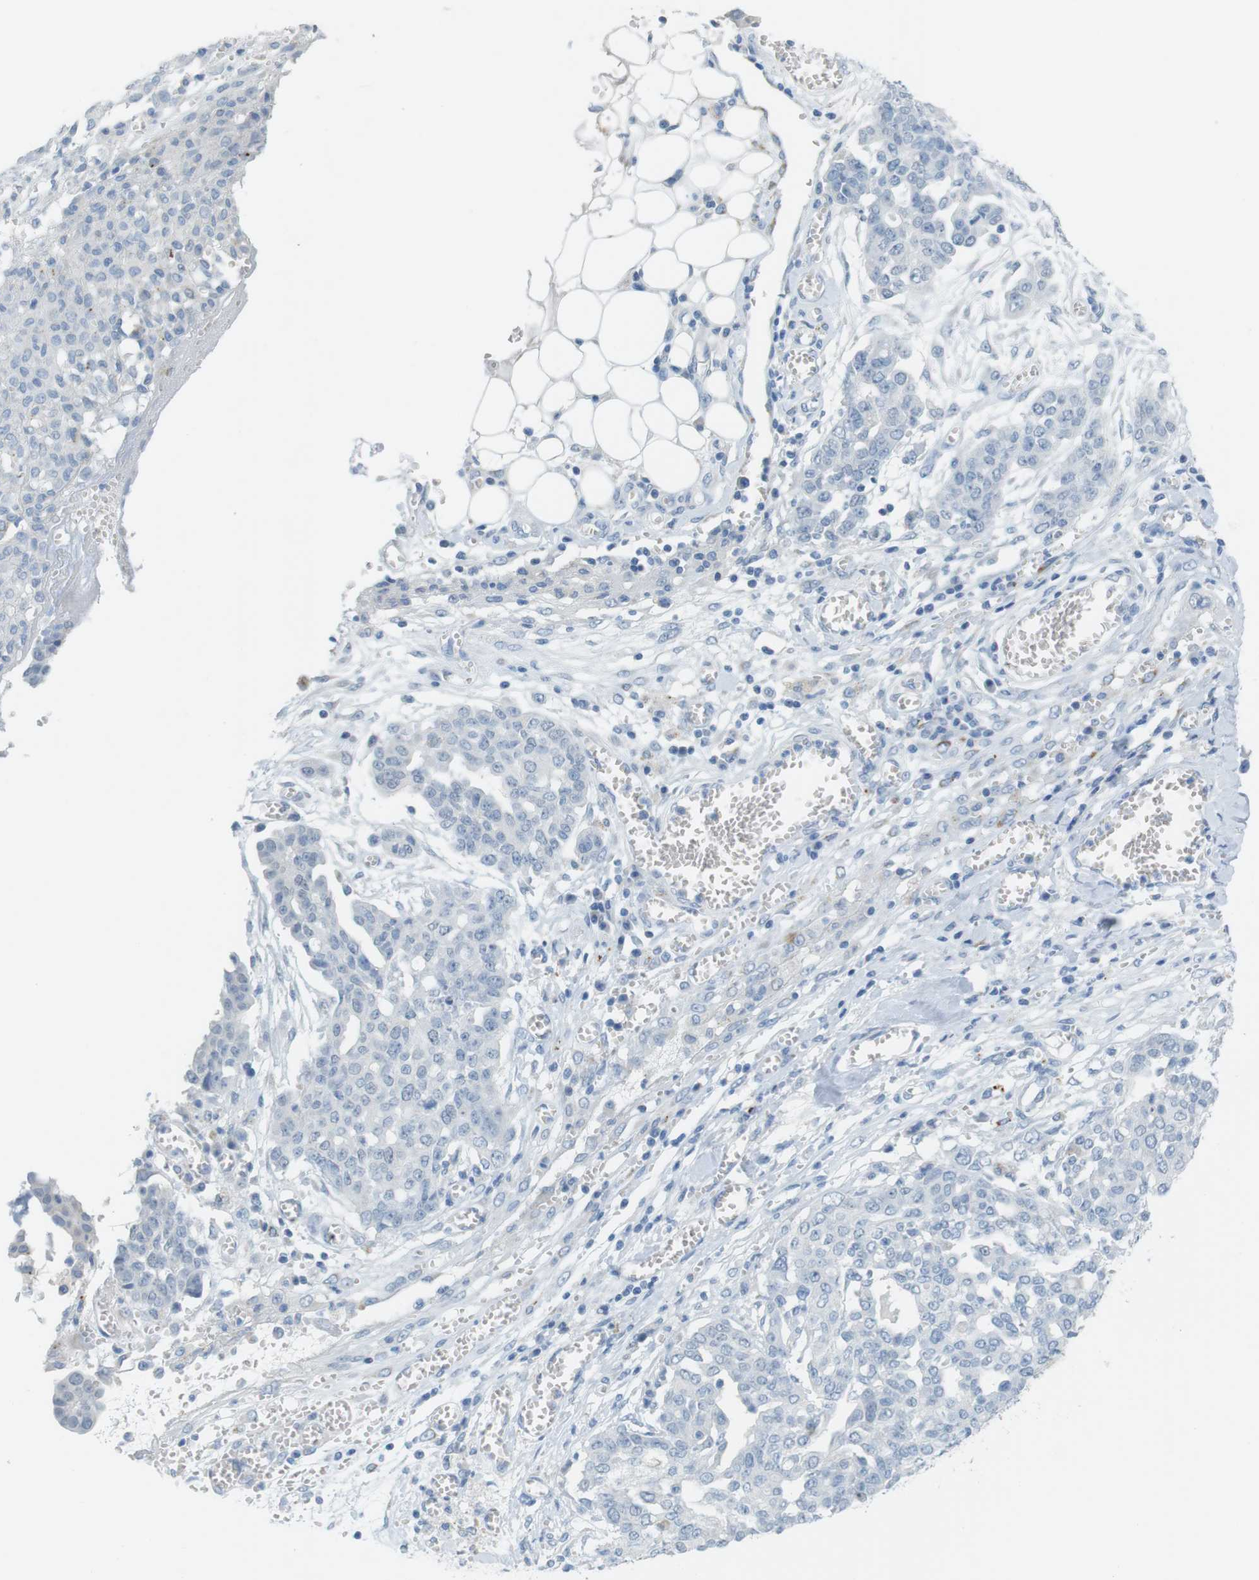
{"staining": {"intensity": "negative", "quantity": "none", "location": "none"}, "tissue": "ovarian cancer", "cell_type": "Tumor cells", "image_type": "cancer", "snomed": [{"axis": "morphology", "description": "Cystadenocarcinoma, serous, NOS"}, {"axis": "topography", "description": "Soft tissue"}, {"axis": "topography", "description": "Ovary"}], "caption": "Ovarian cancer (serous cystadenocarcinoma) was stained to show a protein in brown. There is no significant staining in tumor cells.", "gene": "YIPF1", "patient": {"sex": "female", "age": 57}}